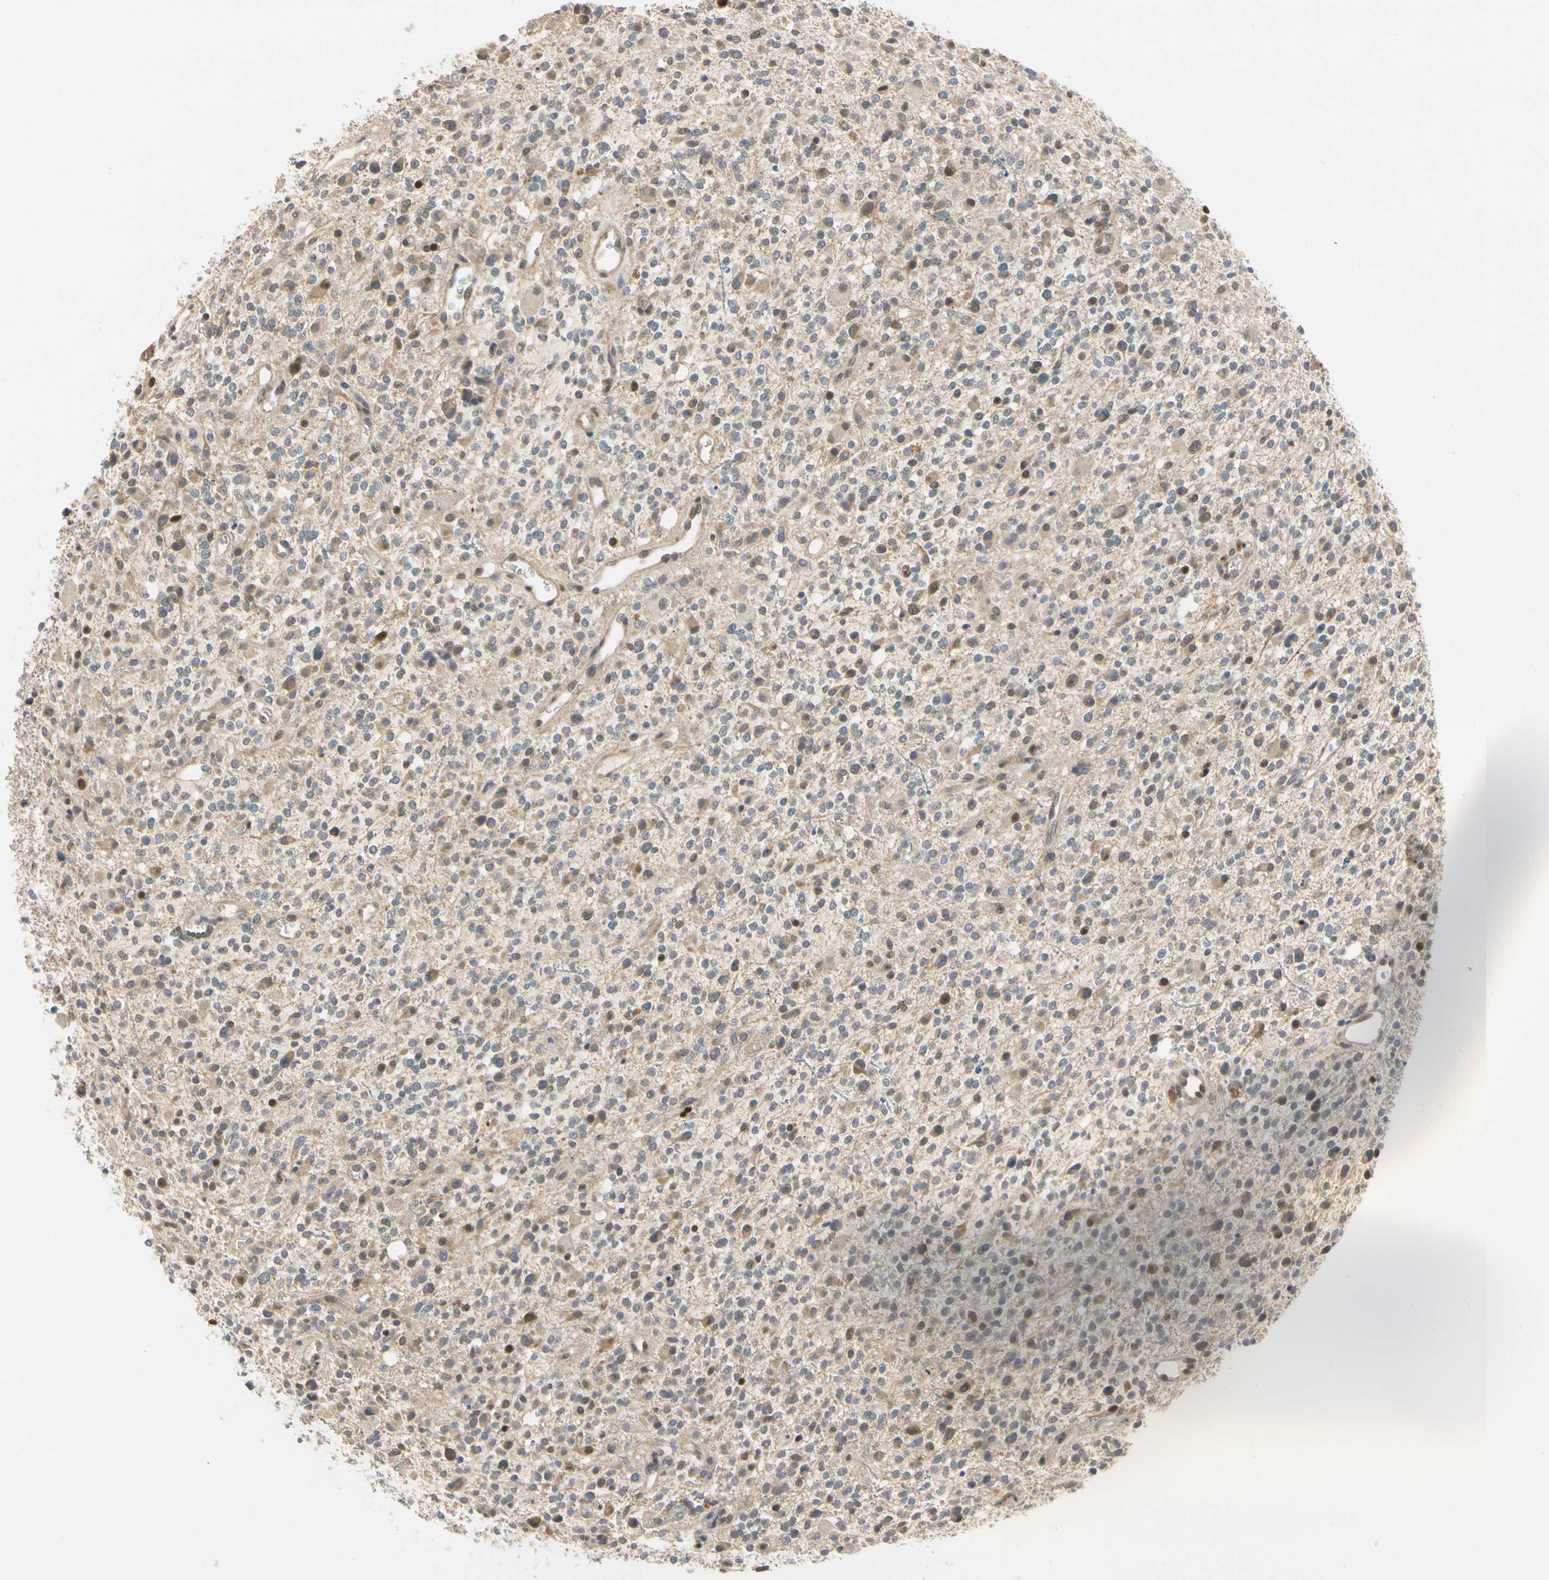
{"staining": {"intensity": "moderate", "quantity": "25%-75%", "location": "cytoplasmic/membranous,nuclear"}, "tissue": "glioma", "cell_type": "Tumor cells", "image_type": "cancer", "snomed": [{"axis": "morphology", "description": "Glioma, malignant, High grade"}, {"axis": "topography", "description": "Brain"}], "caption": "Brown immunohistochemical staining in human malignant high-grade glioma exhibits moderate cytoplasmic/membranous and nuclear positivity in approximately 25%-75% of tumor cells. (DAB (3,3'-diaminobenzidine) IHC, brown staining for protein, blue staining for nuclei).", "gene": "RIOX2", "patient": {"sex": "male", "age": 48}}